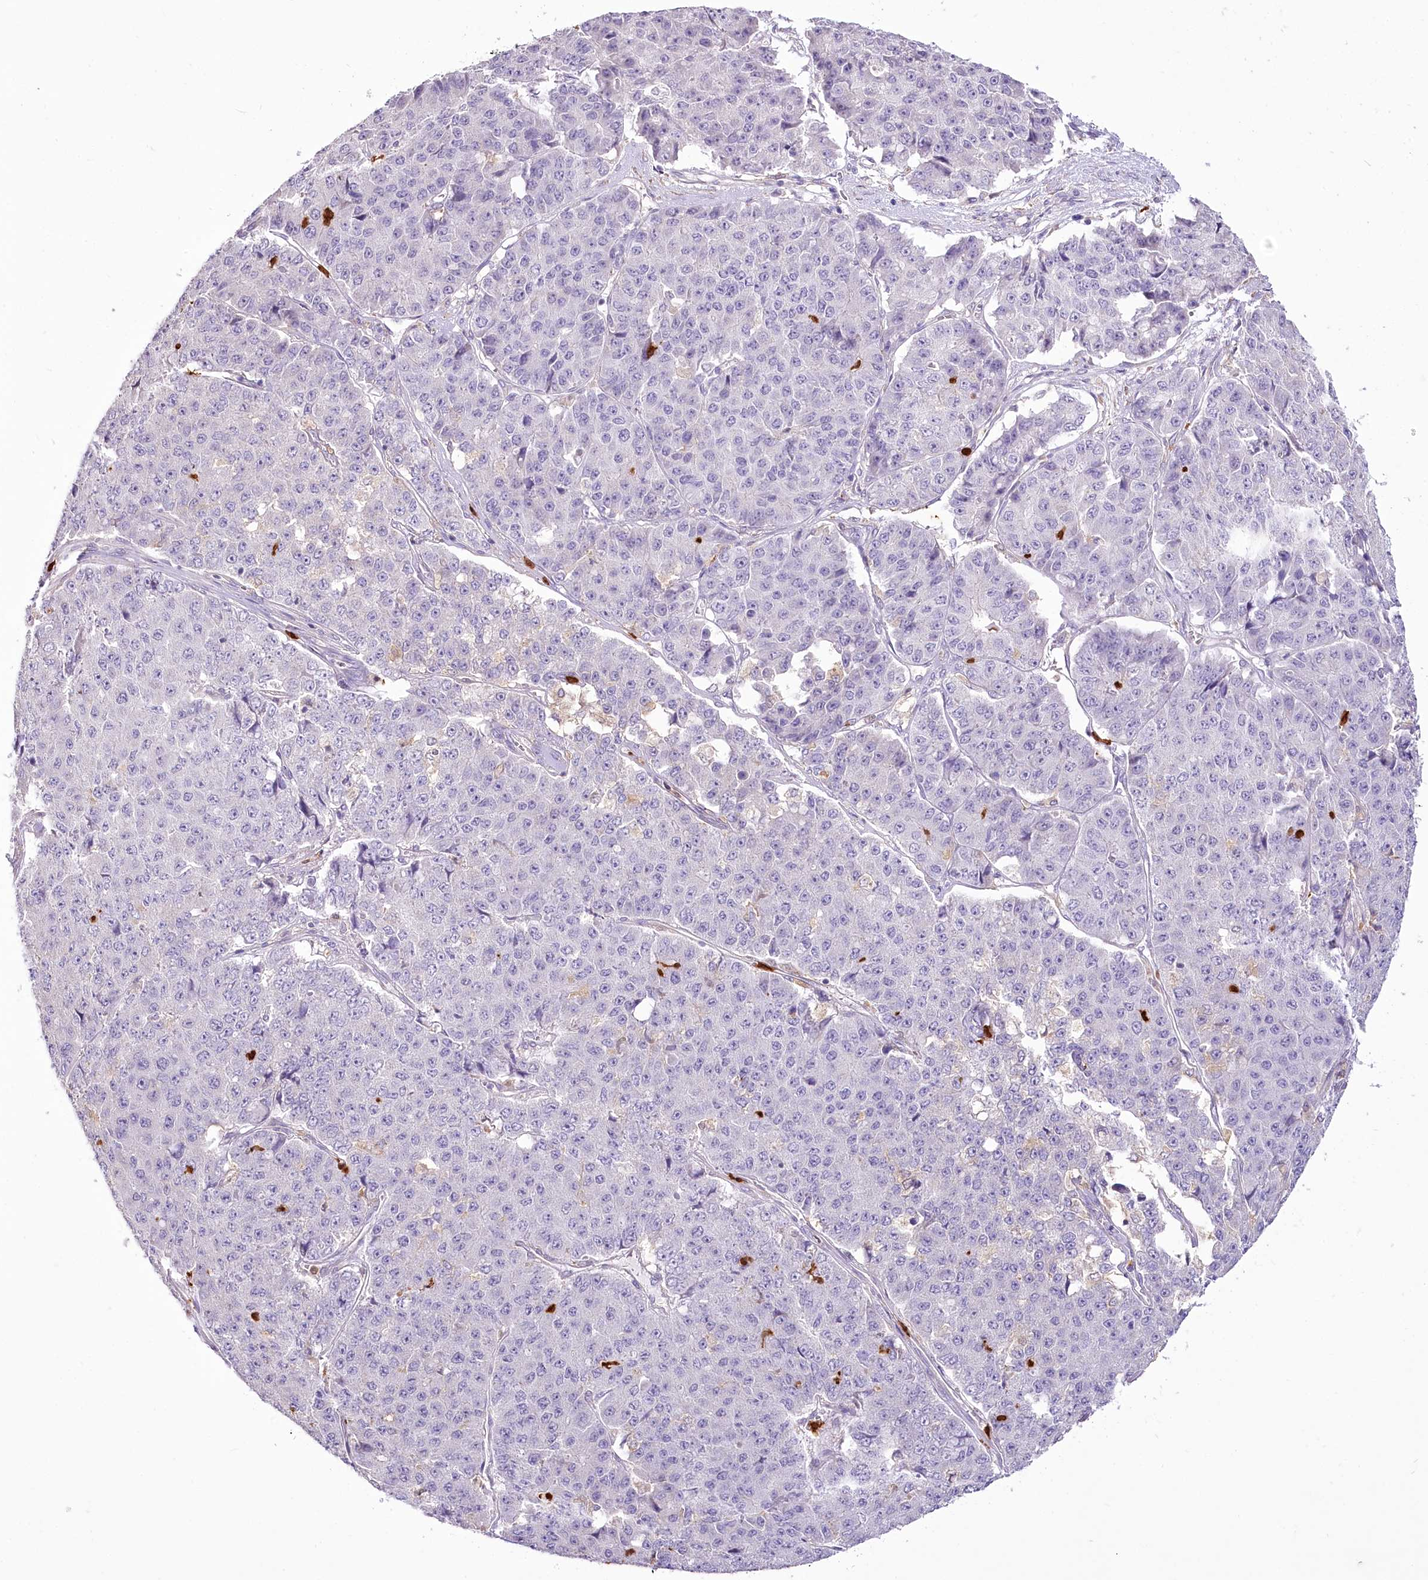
{"staining": {"intensity": "negative", "quantity": "none", "location": "none"}, "tissue": "pancreatic cancer", "cell_type": "Tumor cells", "image_type": "cancer", "snomed": [{"axis": "morphology", "description": "Adenocarcinoma, NOS"}, {"axis": "topography", "description": "Pancreas"}], "caption": "High power microscopy micrograph of an immunohistochemistry photomicrograph of pancreatic adenocarcinoma, revealing no significant expression in tumor cells.", "gene": "DPYD", "patient": {"sex": "male", "age": 50}}